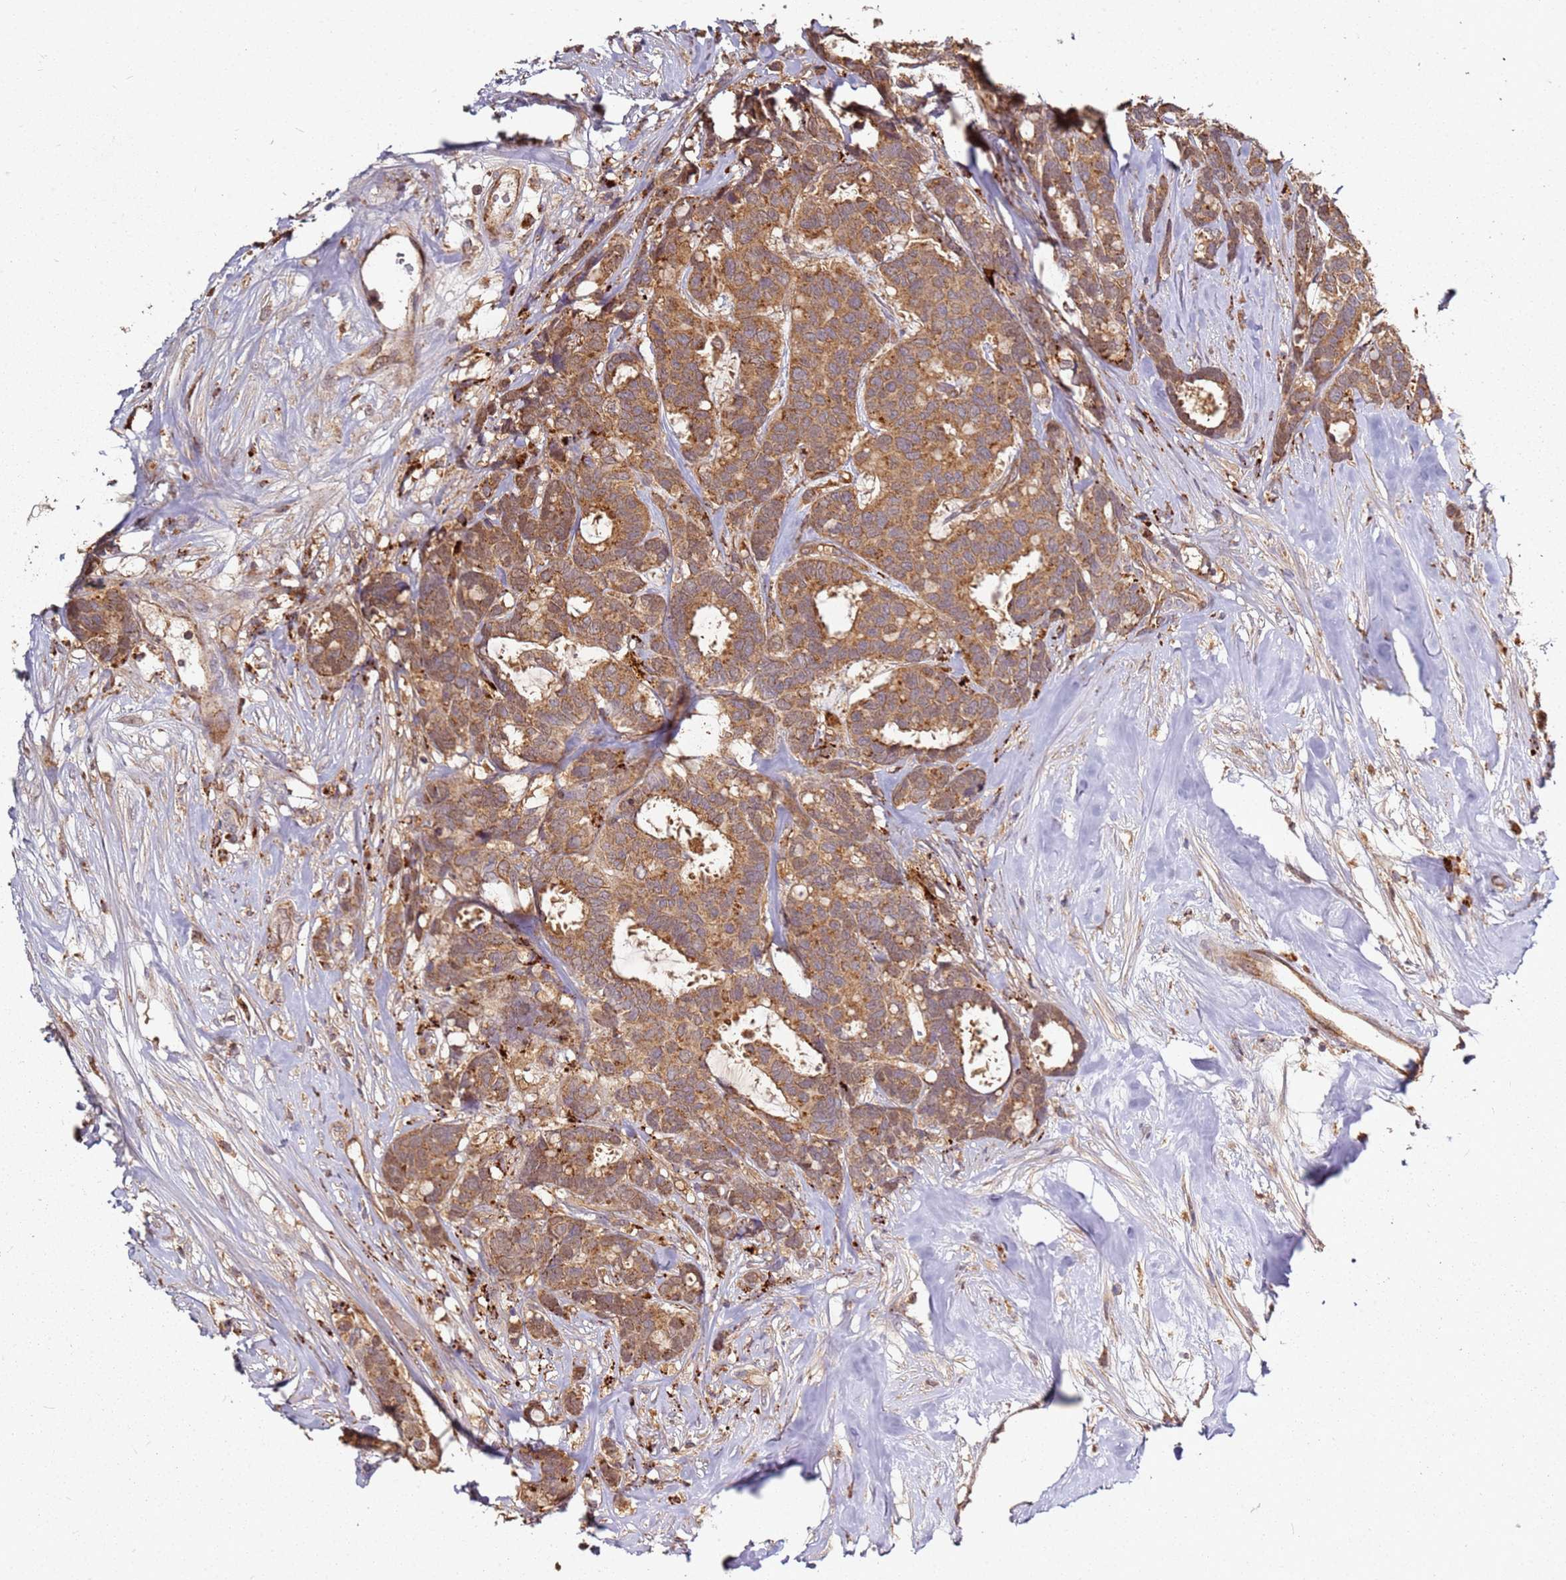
{"staining": {"intensity": "moderate", "quantity": ">75%", "location": "cytoplasmic/membranous"}, "tissue": "breast cancer", "cell_type": "Tumor cells", "image_type": "cancer", "snomed": [{"axis": "morphology", "description": "Duct carcinoma"}, {"axis": "topography", "description": "Breast"}], "caption": "Breast cancer stained with immunohistochemistry (IHC) demonstrates moderate cytoplasmic/membranous positivity in approximately >75% of tumor cells.", "gene": "SCGB2B2", "patient": {"sex": "female", "age": 87}}